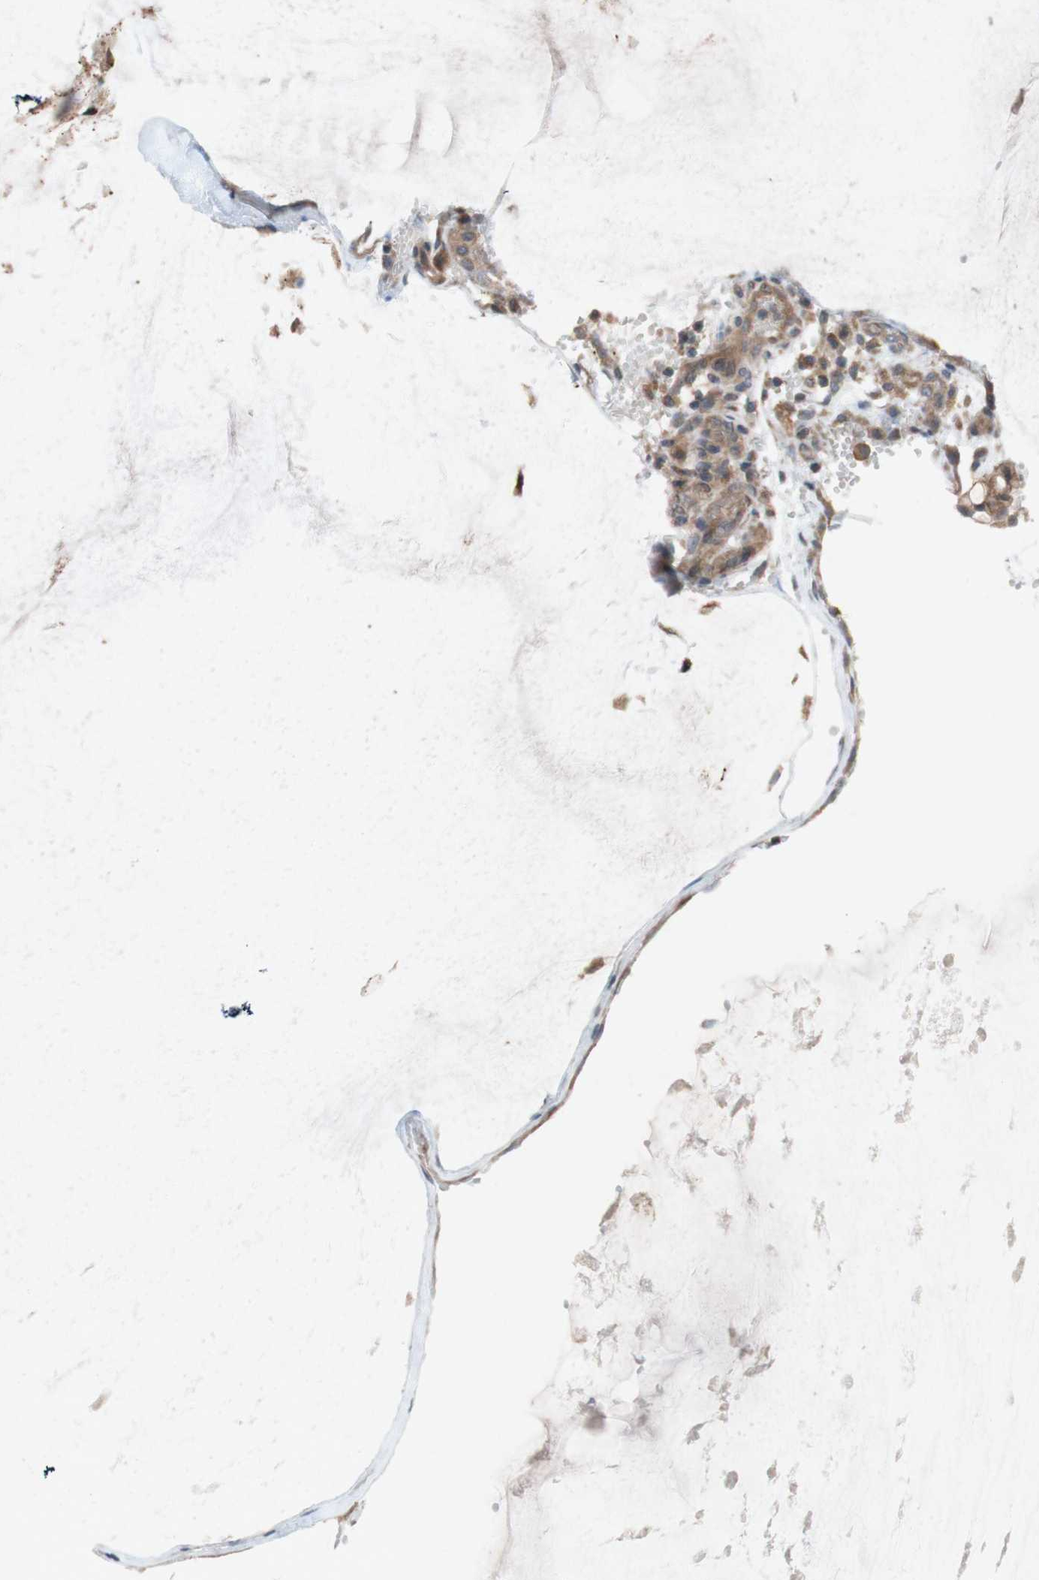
{"staining": {"intensity": "moderate", "quantity": ">75%", "location": "cytoplasmic/membranous"}, "tissue": "ovarian cancer", "cell_type": "Tumor cells", "image_type": "cancer", "snomed": [{"axis": "morphology", "description": "Cystadenocarcinoma, mucinous, NOS"}, {"axis": "topography", "description": "Ovary"}], "caption": "This is a histology image of immunohistochemistry staining of ovarian cancer (mucinous cystadenocarcinoma), which shows moderate staining in the cytoplasmic/membranous of tumor cells.", "gene": "ATP6V1F", "patient": {"sex": "female", "age": 39}}